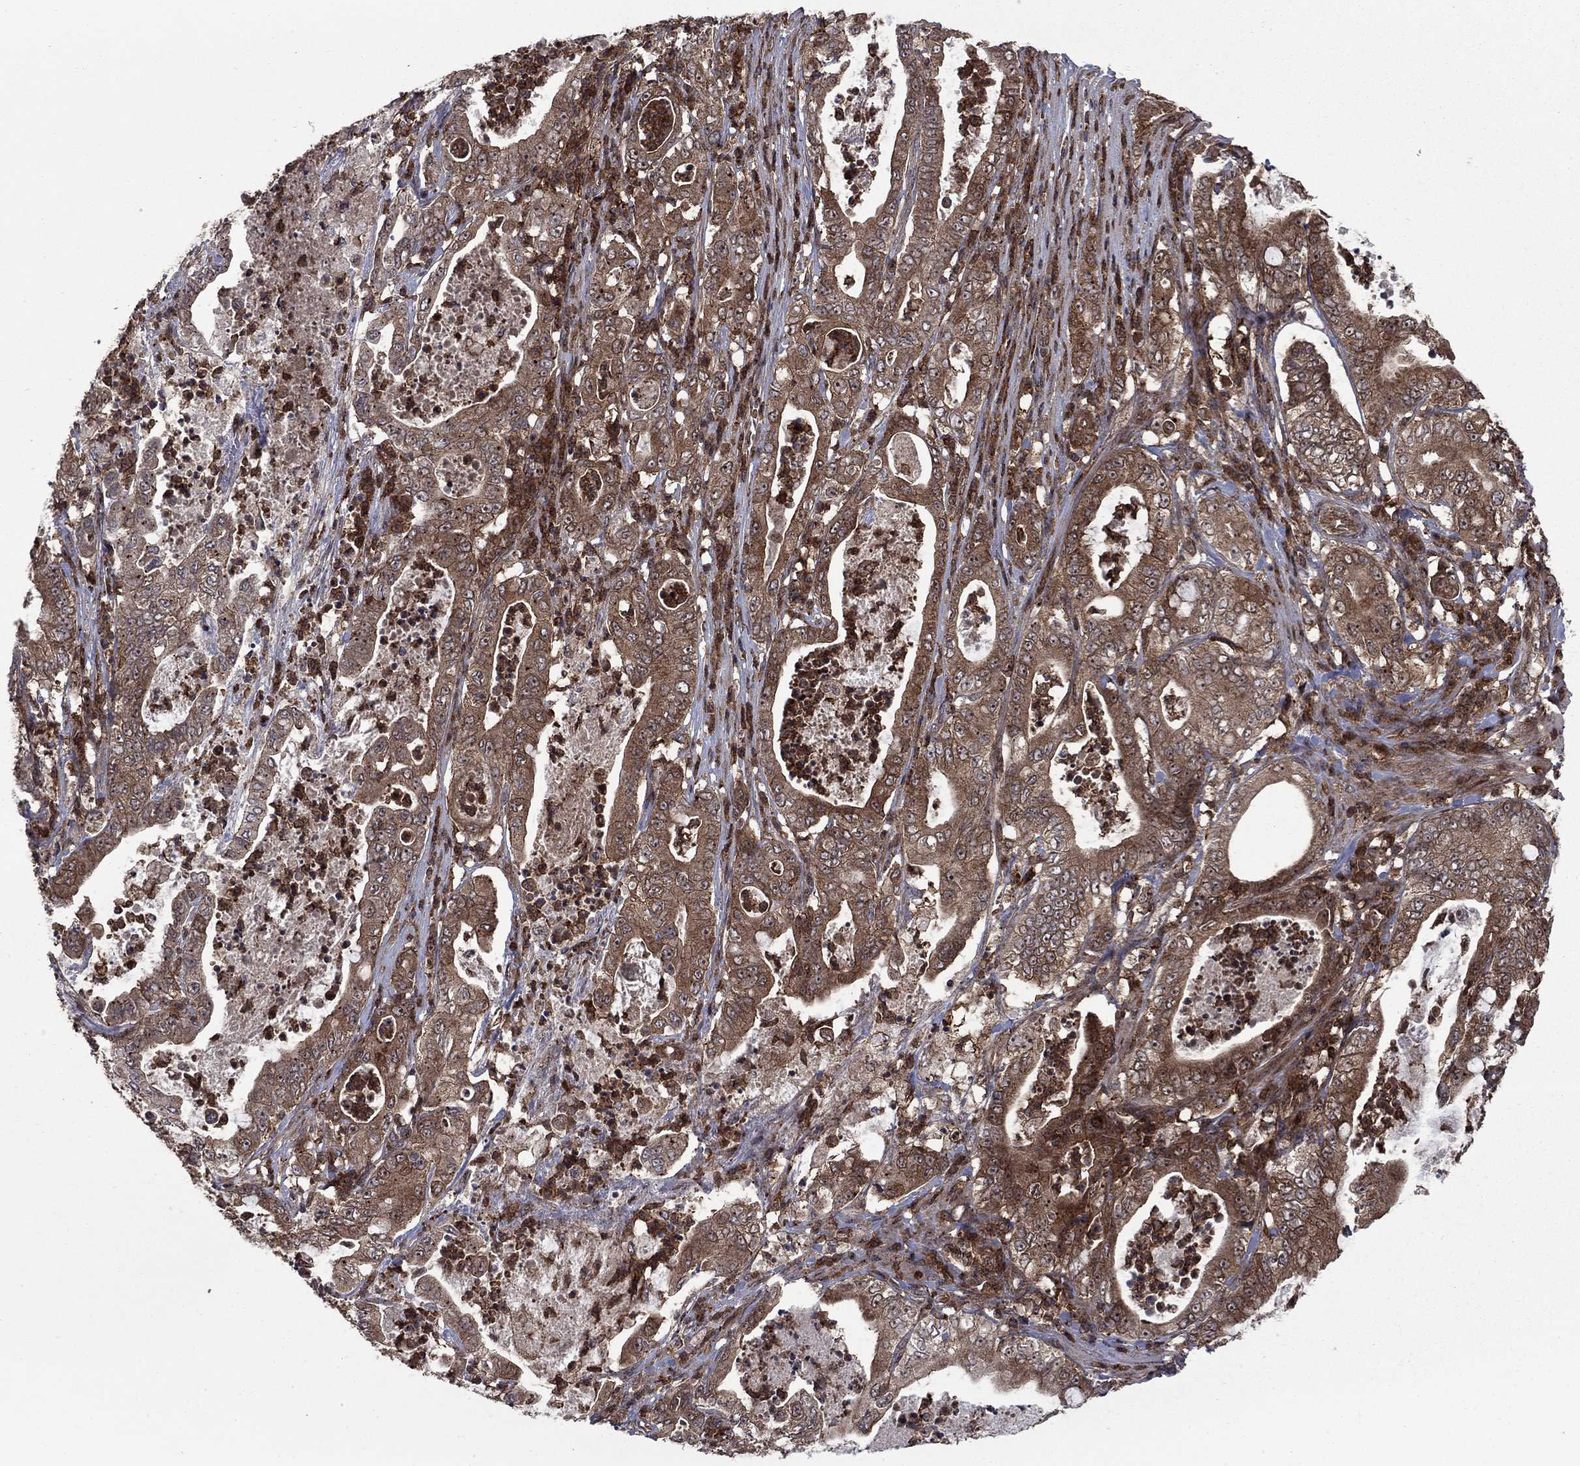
{"staining": {"intensity": "moderate", "quantity": ">75%", "location": "cytoplasmic/membranous"}, "tissue": "pancreatic cancer", "cell_type": "Tumor cells", "image_type": "cancer", "snomed": [{"axis": "morphology", "description": "Adenocarcinoma, NOS"}, {"axis": "topography", "description": "Pancreas"}], "caption": "Pancreatic cancer stained for a protein (brown) displays moderate cytoplasmic/membranous positive positivity in approximately >75% of tumor cells.", "gene": "IFI35", "patient": {"sex": "male", "age": 71}}